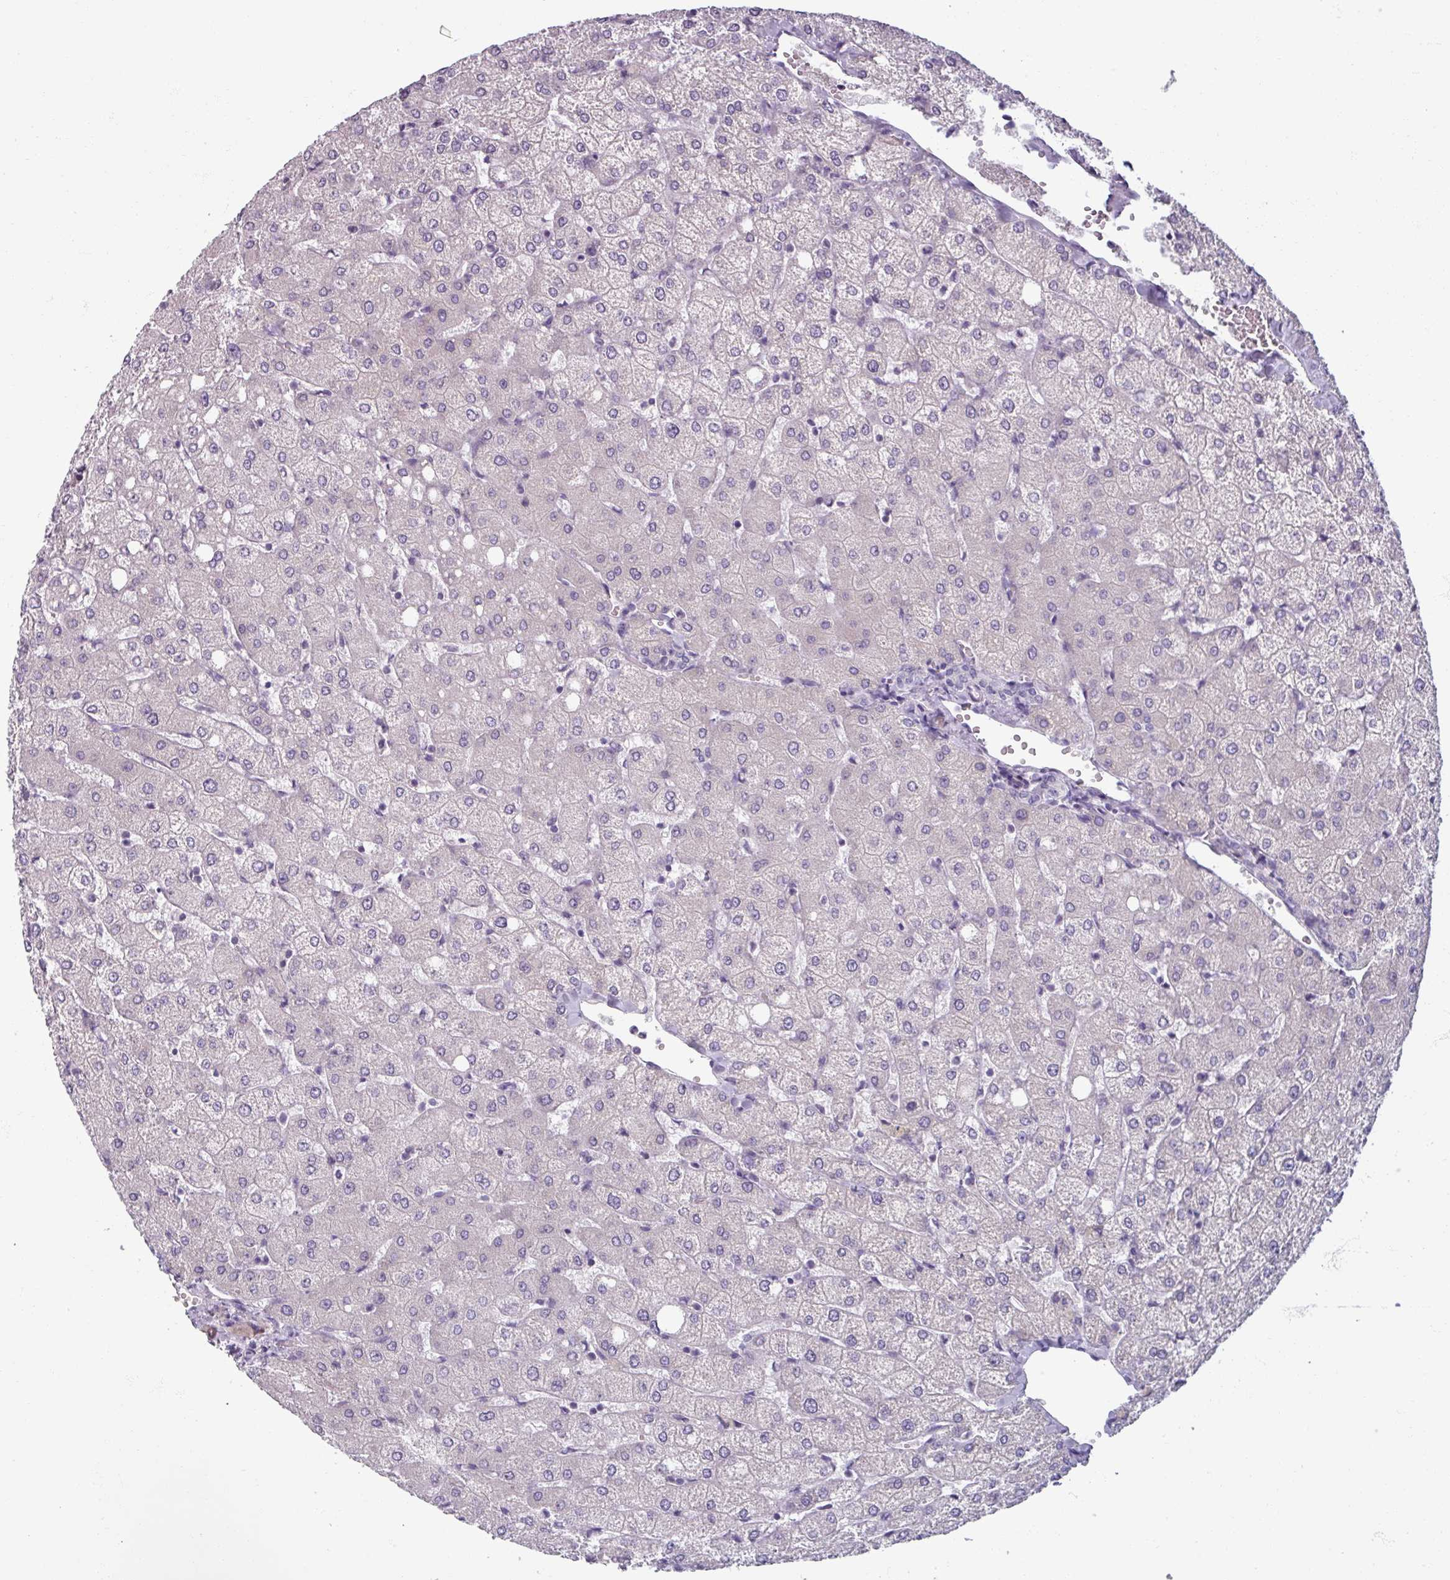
{"staining": {"intensity": "negative", "quantity": "none", "location": "none"}, "tissue": "liver", "cell_type": "Cholangiocytes", "image_type": "normal", "snomed": [{"axis": "morphology", "description": "Normal tissue, NOS"}, {"axis": "topography", "description": "Liver"}], "caption": "Immunohistochemical staining of normal liver reveals no significant positivity in cholangiocytes.", "gene": "SMIM11", "patient": {"sex": "female", "age": 54}}